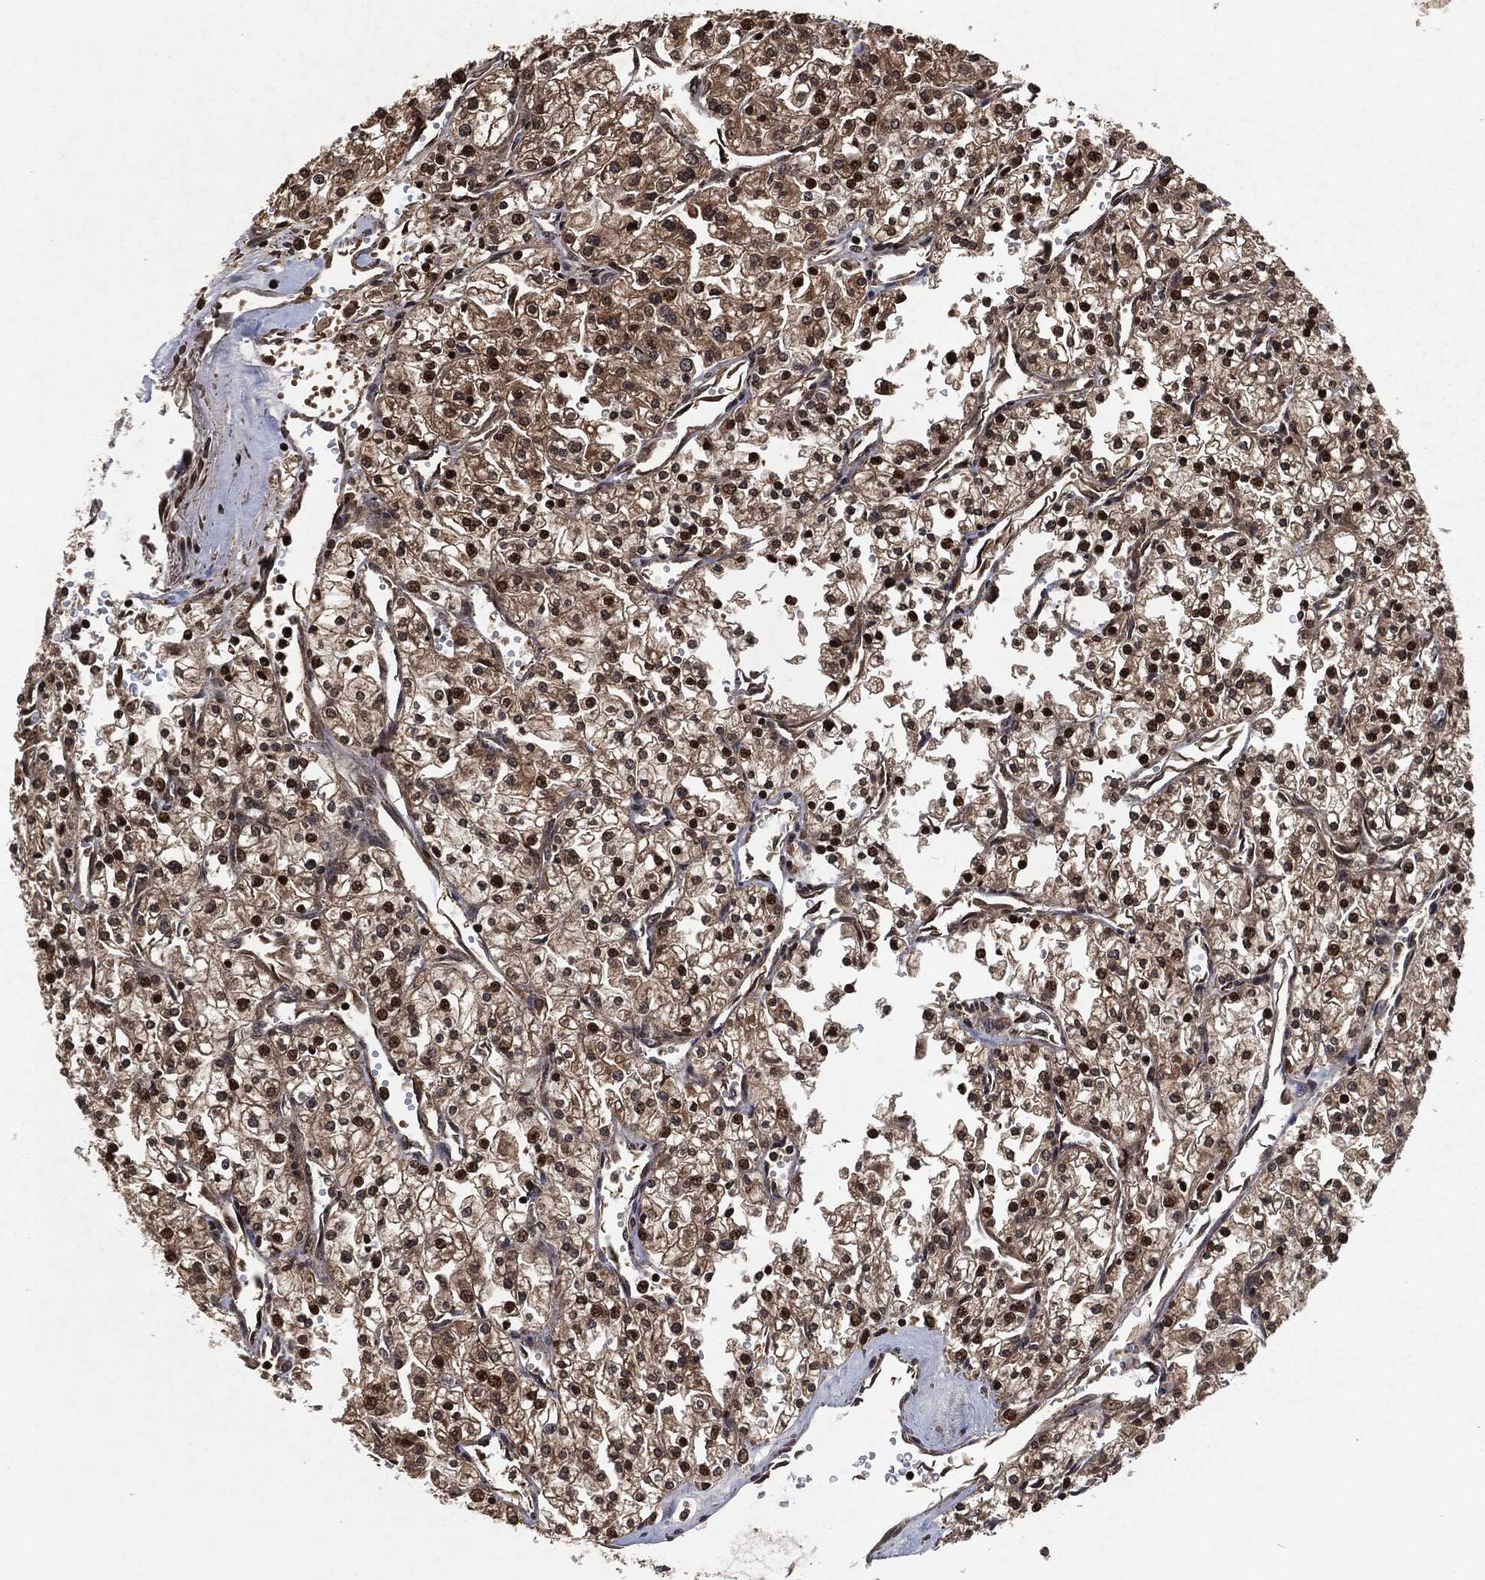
{"staining": {"intensity": "strong", "quantity": "<25%", "location": "nuclear"}, "tissue": "renal cancer", "cell_type": "Tumor cells", "image_type": "cancer", "snomed": [{"axis": "morphology", "description": "Adenocarcinoma, NOS"}, {"axis": "topography", "description": "Kidney"}], "caption": "Immunohistochemistry histopathology image of renal cancer (adenocarcinoma) stained for a protein (brown), which reveals medium levels of strong nuclear positivity in approximately <25% of tumor cells.", "gene": "SNAI1", "patient": {"sex": "male", "age": 80}}